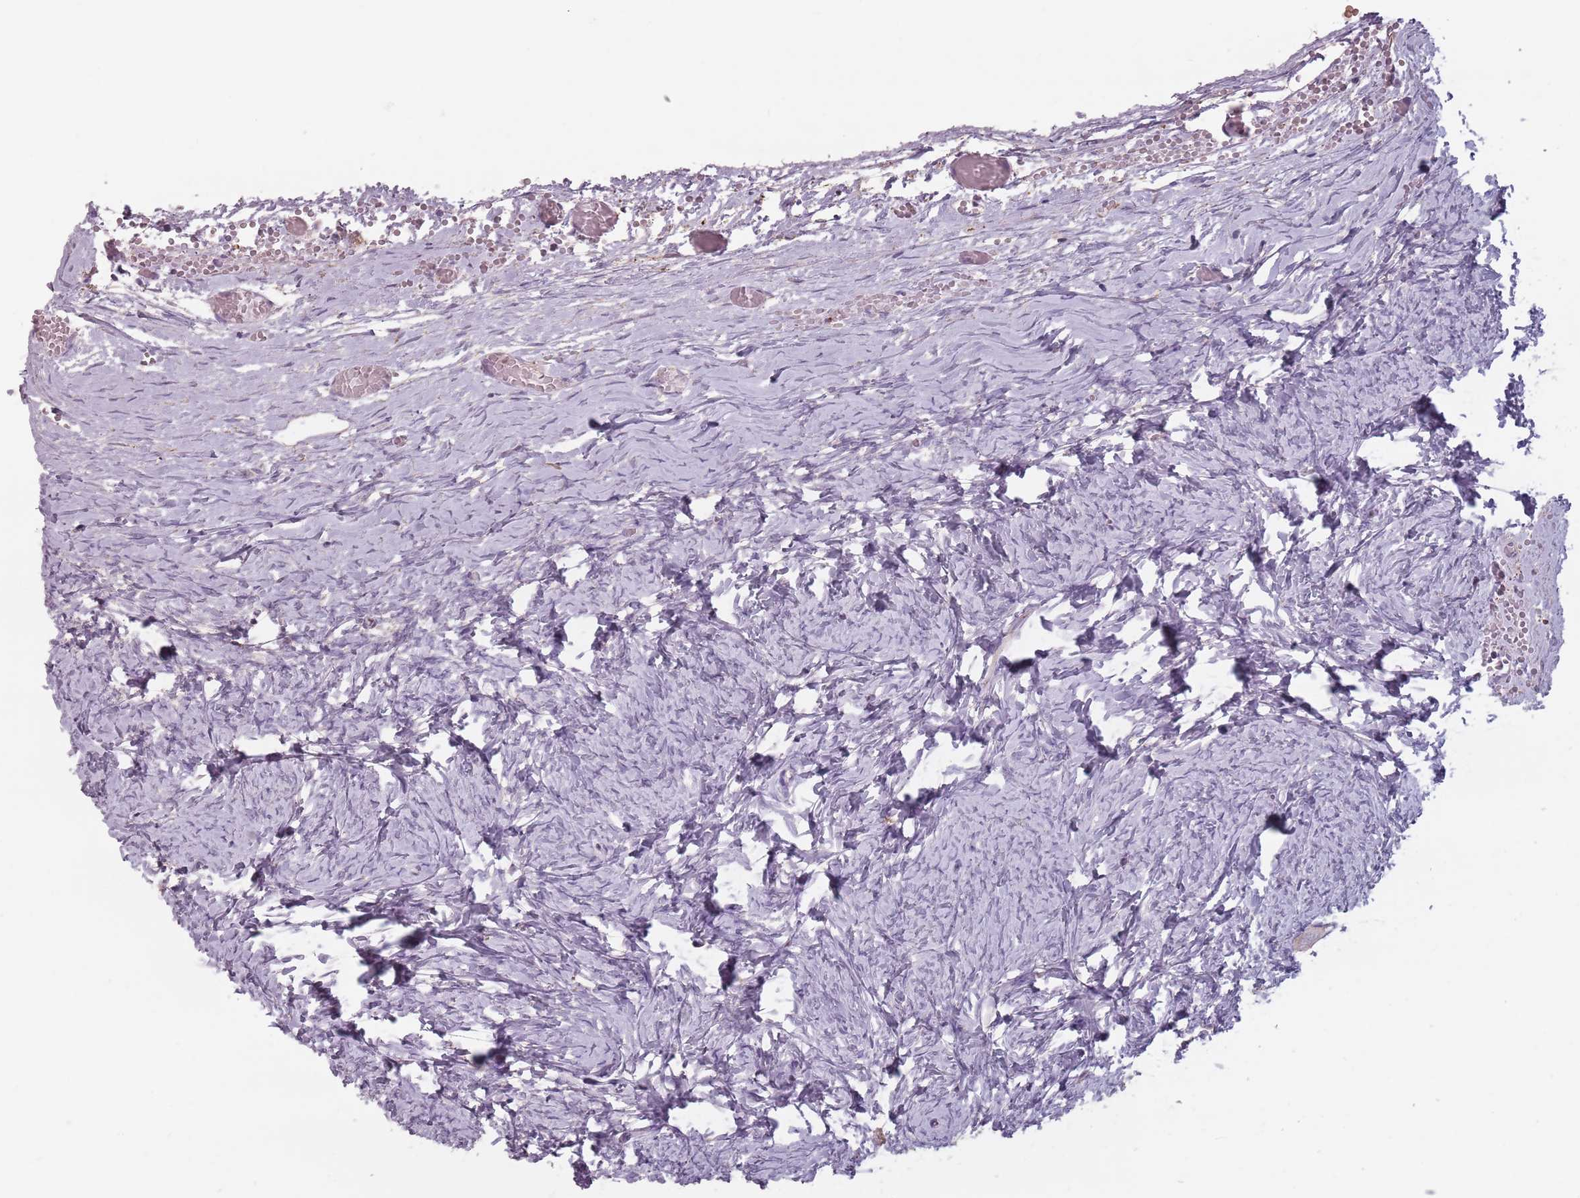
{"staining": {"intensity": "weak", "quantity": "<25%", "location": "cytoplasmic/membranous"}, "tissue": "ovary", "cell_type": "Follicle cells", "image_type": "normal", "snomed": [{"axis": "morphology", "description": "Normal tissue, NOS"}, {"axis": "topography", "description": "Ovary"}], "caption": "Immunohistochemistry (IHC) histopathology image of benign ovary stained for a protein (brown), which reveals no staining in follicle cells.", "gene": "RPS9", "patient": {"sex": "female", "age": 27}}